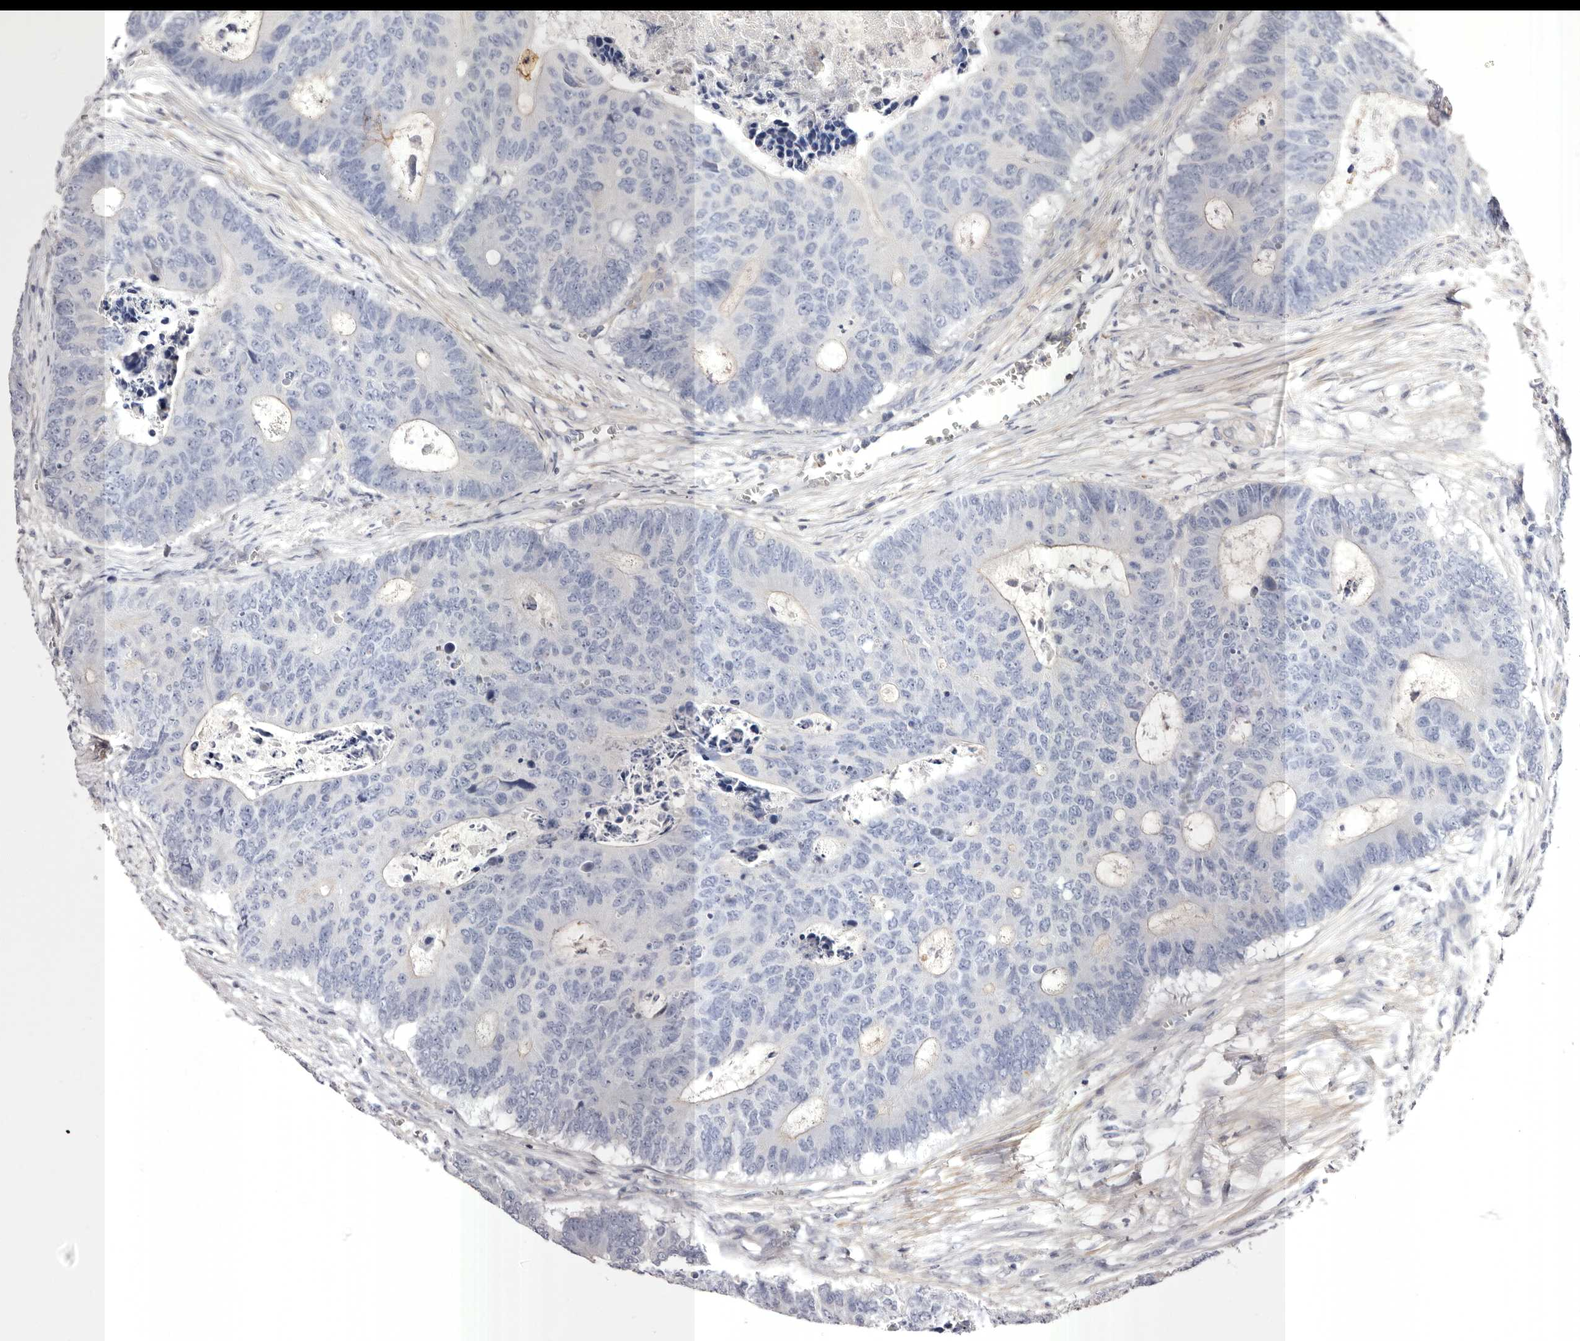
{"staining": {"intensity": "negative", "quantity": "none", "location": "none"}, "tissue": "colorectal cancer", "cell_type": "Tumor cells", "image_type": "cancer", "snomed": [{"axis": "morphology", "description": "Adenocarcinoma, NOS"}, {"axis": "topography", "description": "Colon"}], "caption": "Human colorectal cancer (adenocarcinoma) stained for a protein using immunohistochemistry displays no expression in tumor cells.", "gene": "S1PR5", "patient": {"sex": "male", "age": 87}}